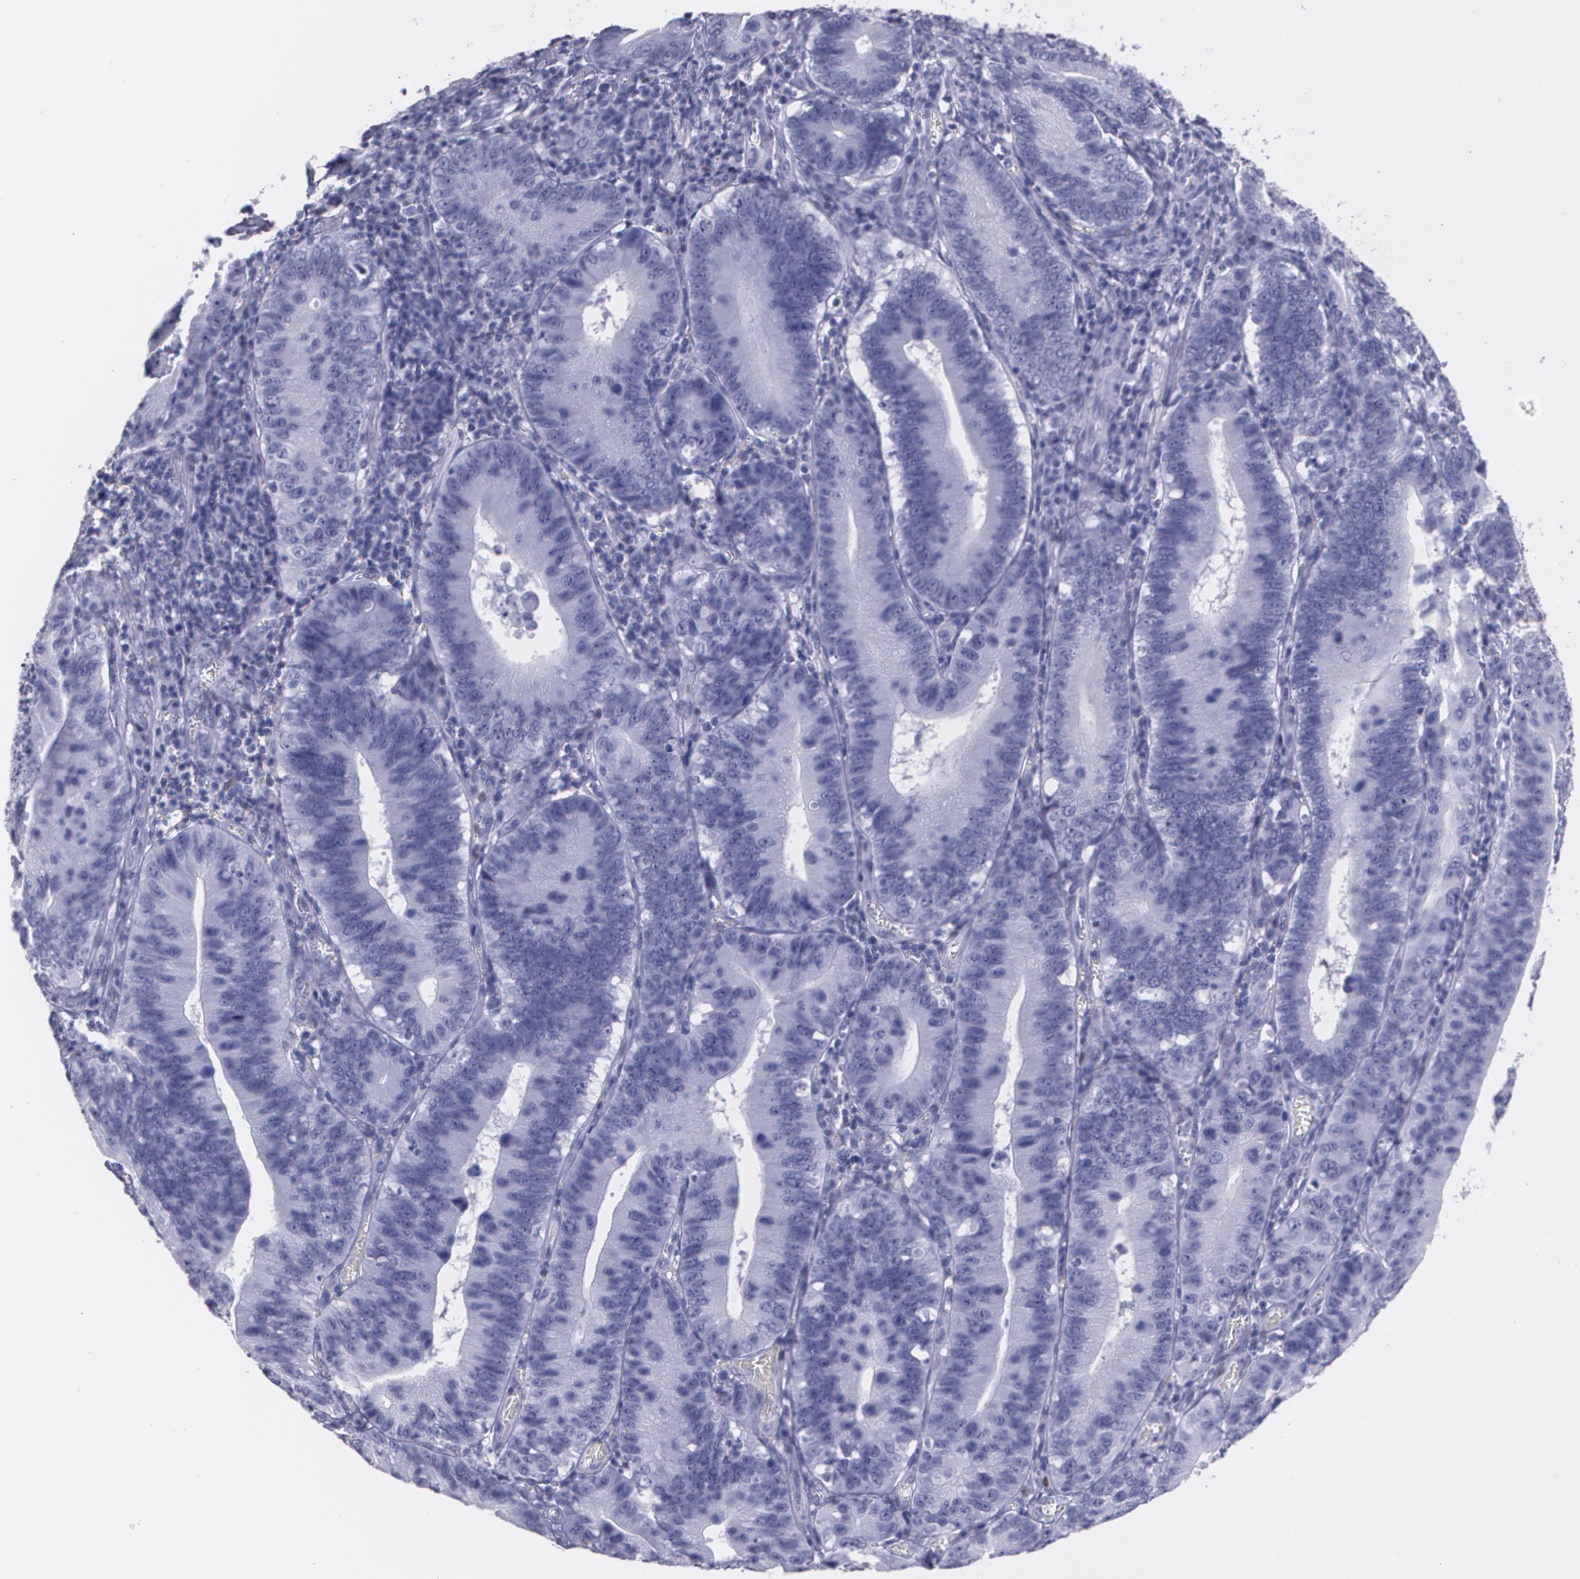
{"staining": {"intensity": "negative", "quantity": "none", "location": "none"}, "tissue": "stomach cancer", "cell_type": "Tumor cells", "image_type": "cancer", "snomed": [{"axis": "morphology", "description": "Adenocarcinoma, NOS"}, {"axis": "topography", "description": "Stomach"}, {"axis": "topography", "description": "Gastric cardia"}], "caption": "Human stomach adenocarcinoma stained for a protein using immunohistochemistry displays no positivity in tumor cells.", "gene": "TP53", "patient": {"sex": "male", "age": 59}}